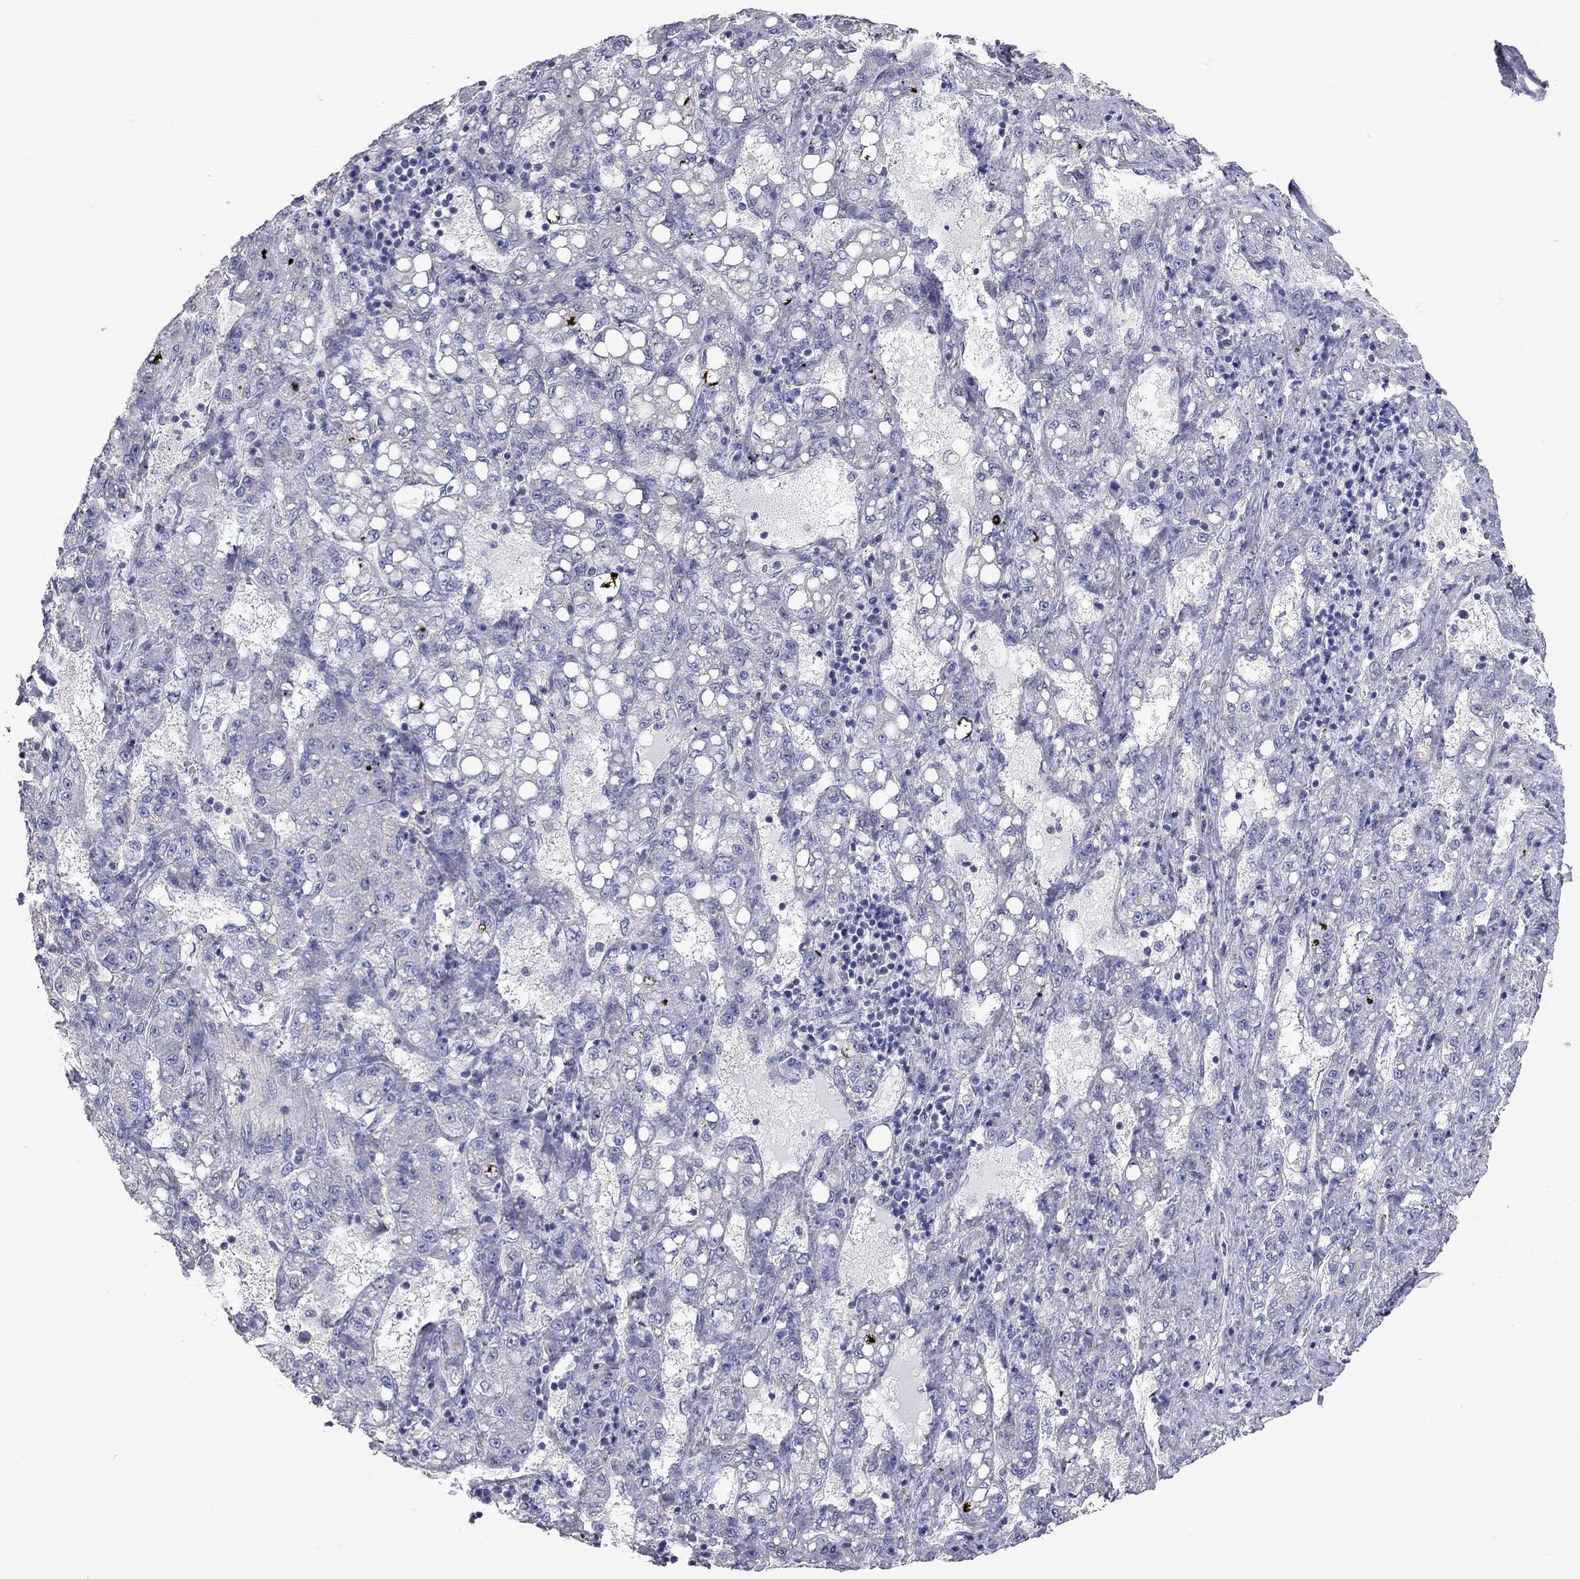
{"staining": {"intensity": "negative", "quantity": "none", "location": "none"}, "tissue": "liver cancer", "cell_type": "Tumor cells", "image_type": "cancer", "snomed": [{"axis": "morphology", "description": "Carcinoma, Hepatocellular, NOS"}, {"axis": "topography", "description": "Liver"}], "caption": "There is no significant positivity in tumor cells of liver cancer.", "gene": "C10orf90", "patient": {"sex": "female", "age": 65}}